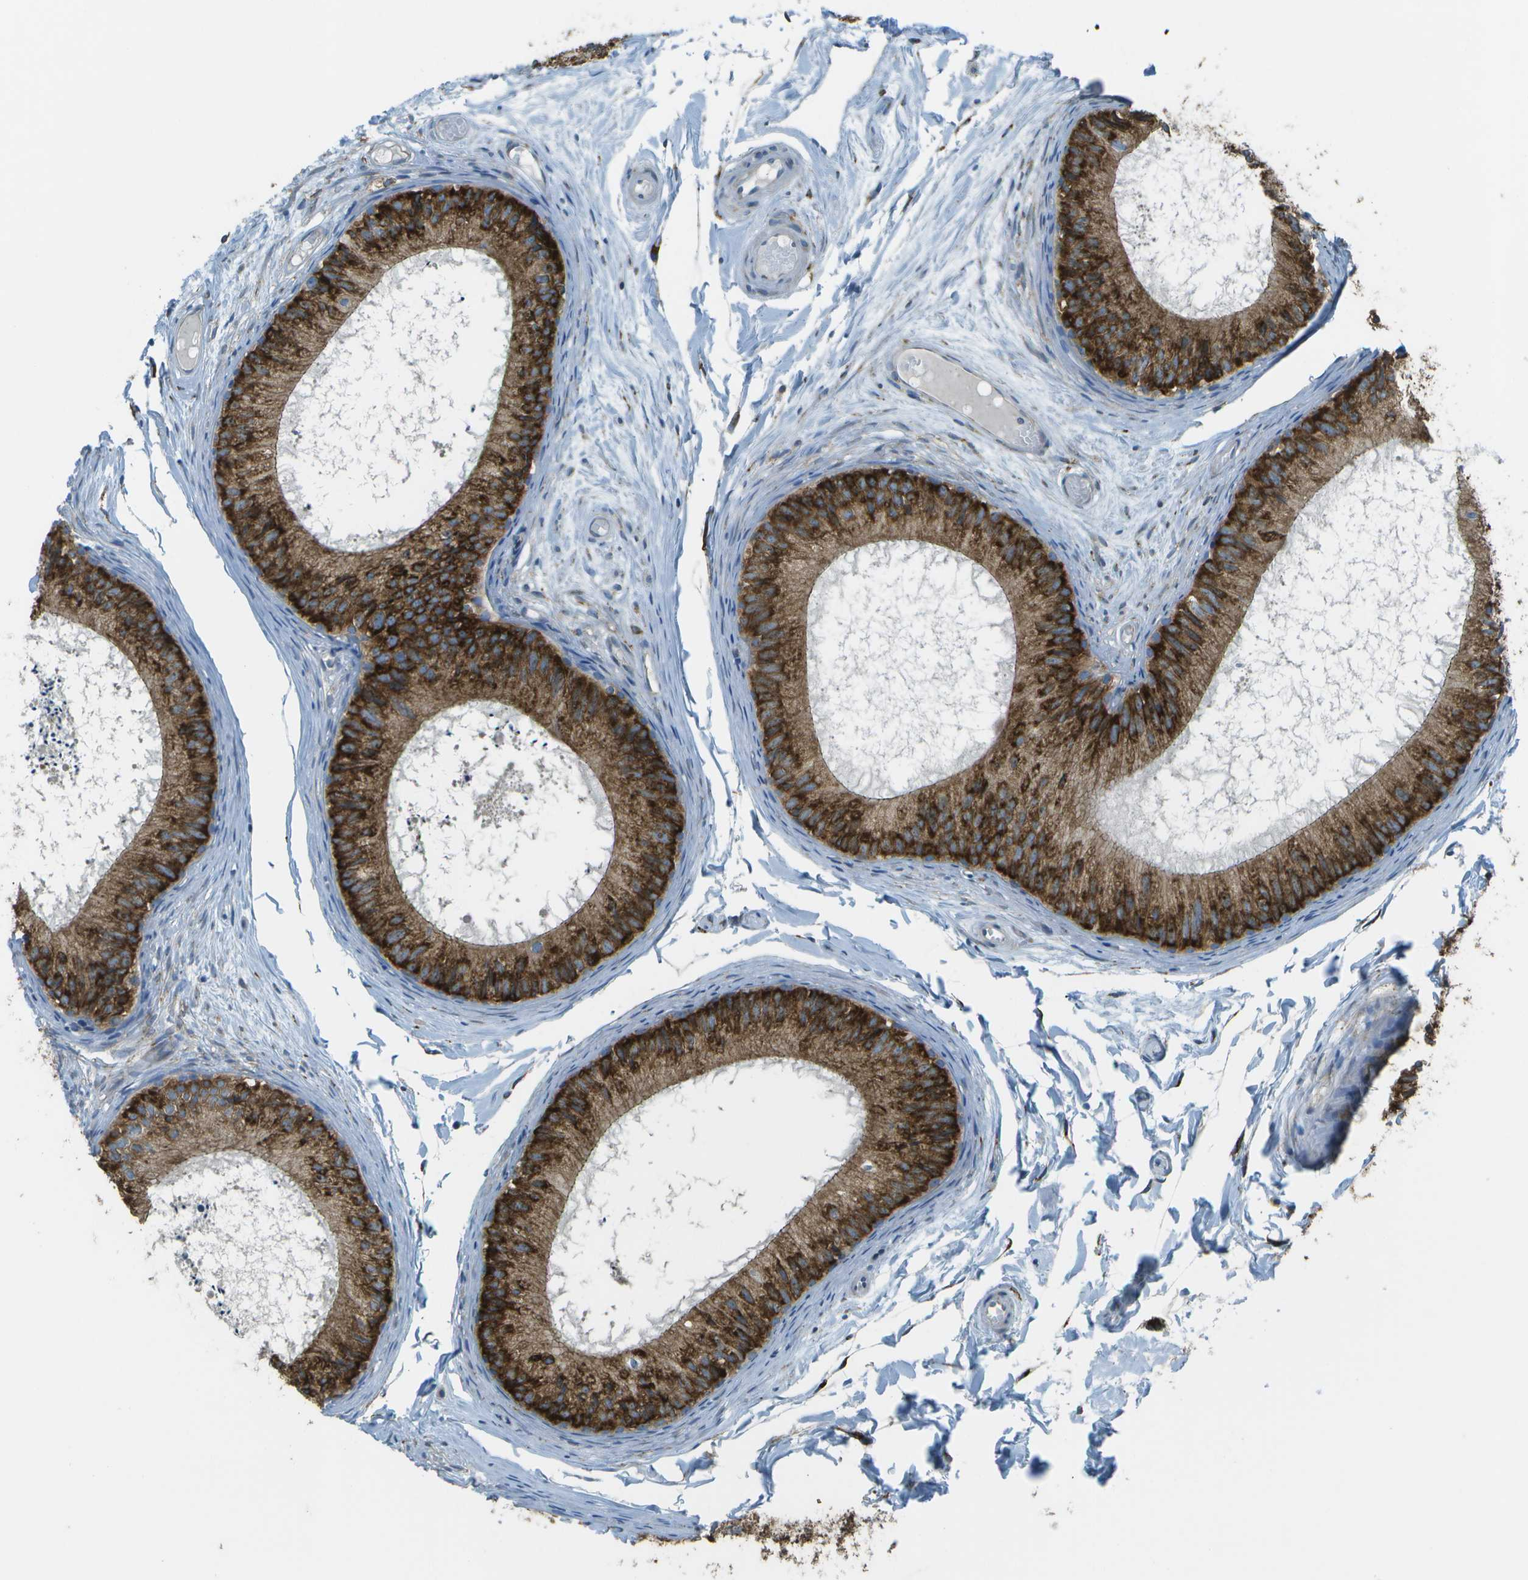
{"staining": {"intensity": "strong", "quantity": ">75%", "location": "cytoplasmic/membranous"}, "tissue": "epididymis", "cell_type": "Glandular cells", "image_type": "normal", "snomed": [{"axis": "morphology", "description": "Normal tissue, NOS"}, {"axis": "topography", "description": "Epididymis"}], "caption": "Approximately >75% of glandular cells in unremarkable epididymis display strong cytoplasmic/membranous protein expression as visualized by brown immunohistochemical staining.", "gene": "KCTD3", "patient": {"sex": "male", "age": 46}}